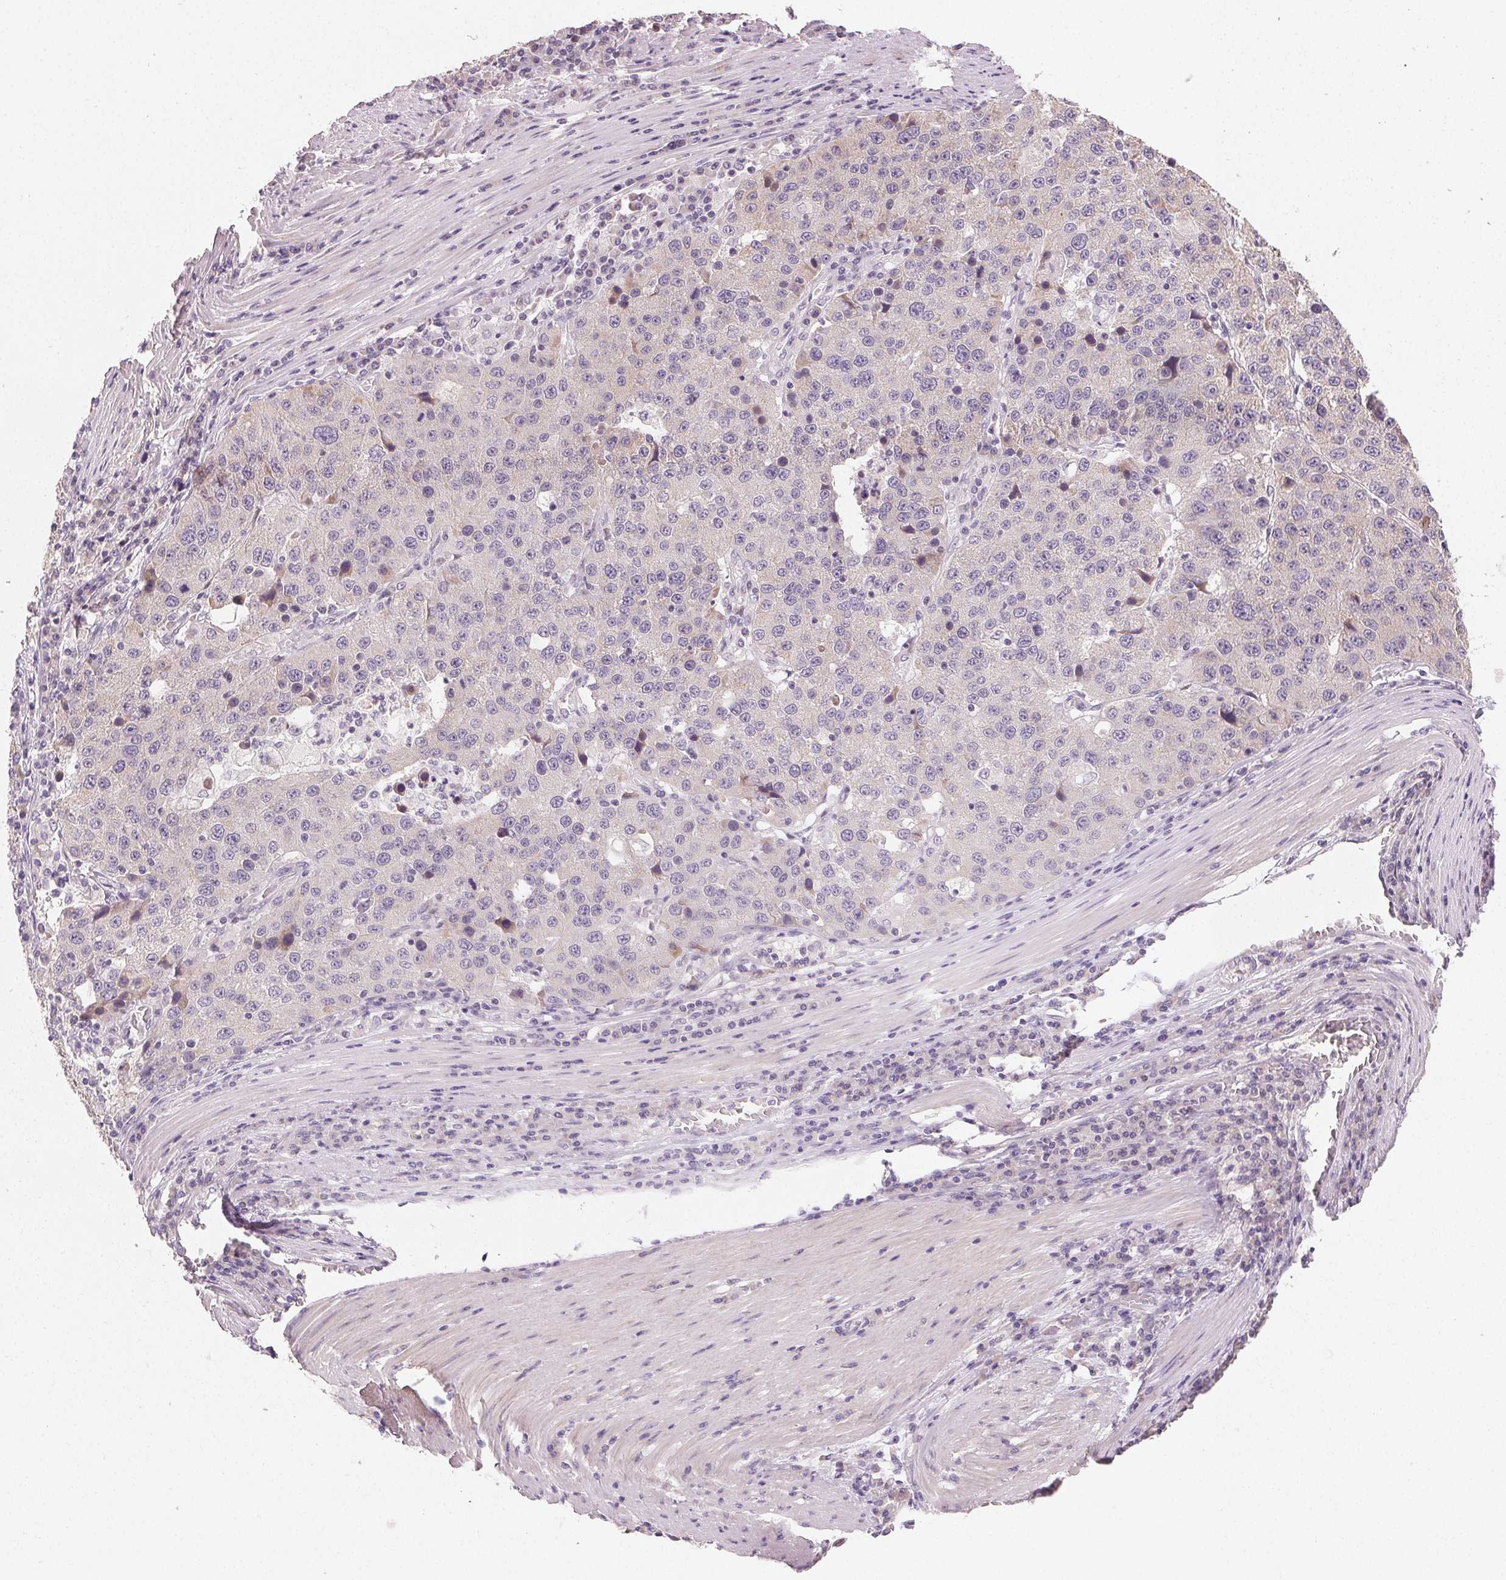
{"staining": {"intensity": "negative", "quantity": "none", "location": "none"}, "tissue": "stomach cancer", "cell_type": "Tumor cells", "image_type": "cancer", "snomed": [{"axis": "morphology", "description": "Adenocarcinoma, NOS"}, {"axis": "topography", "description": "Stomach"}], "caption": "This is a histopathology image of IHC staining of stomach cancer, which shows no expression in tumor cells.", "gene": "MYBL1", "patient": {"sex": "male", "age": 71}}